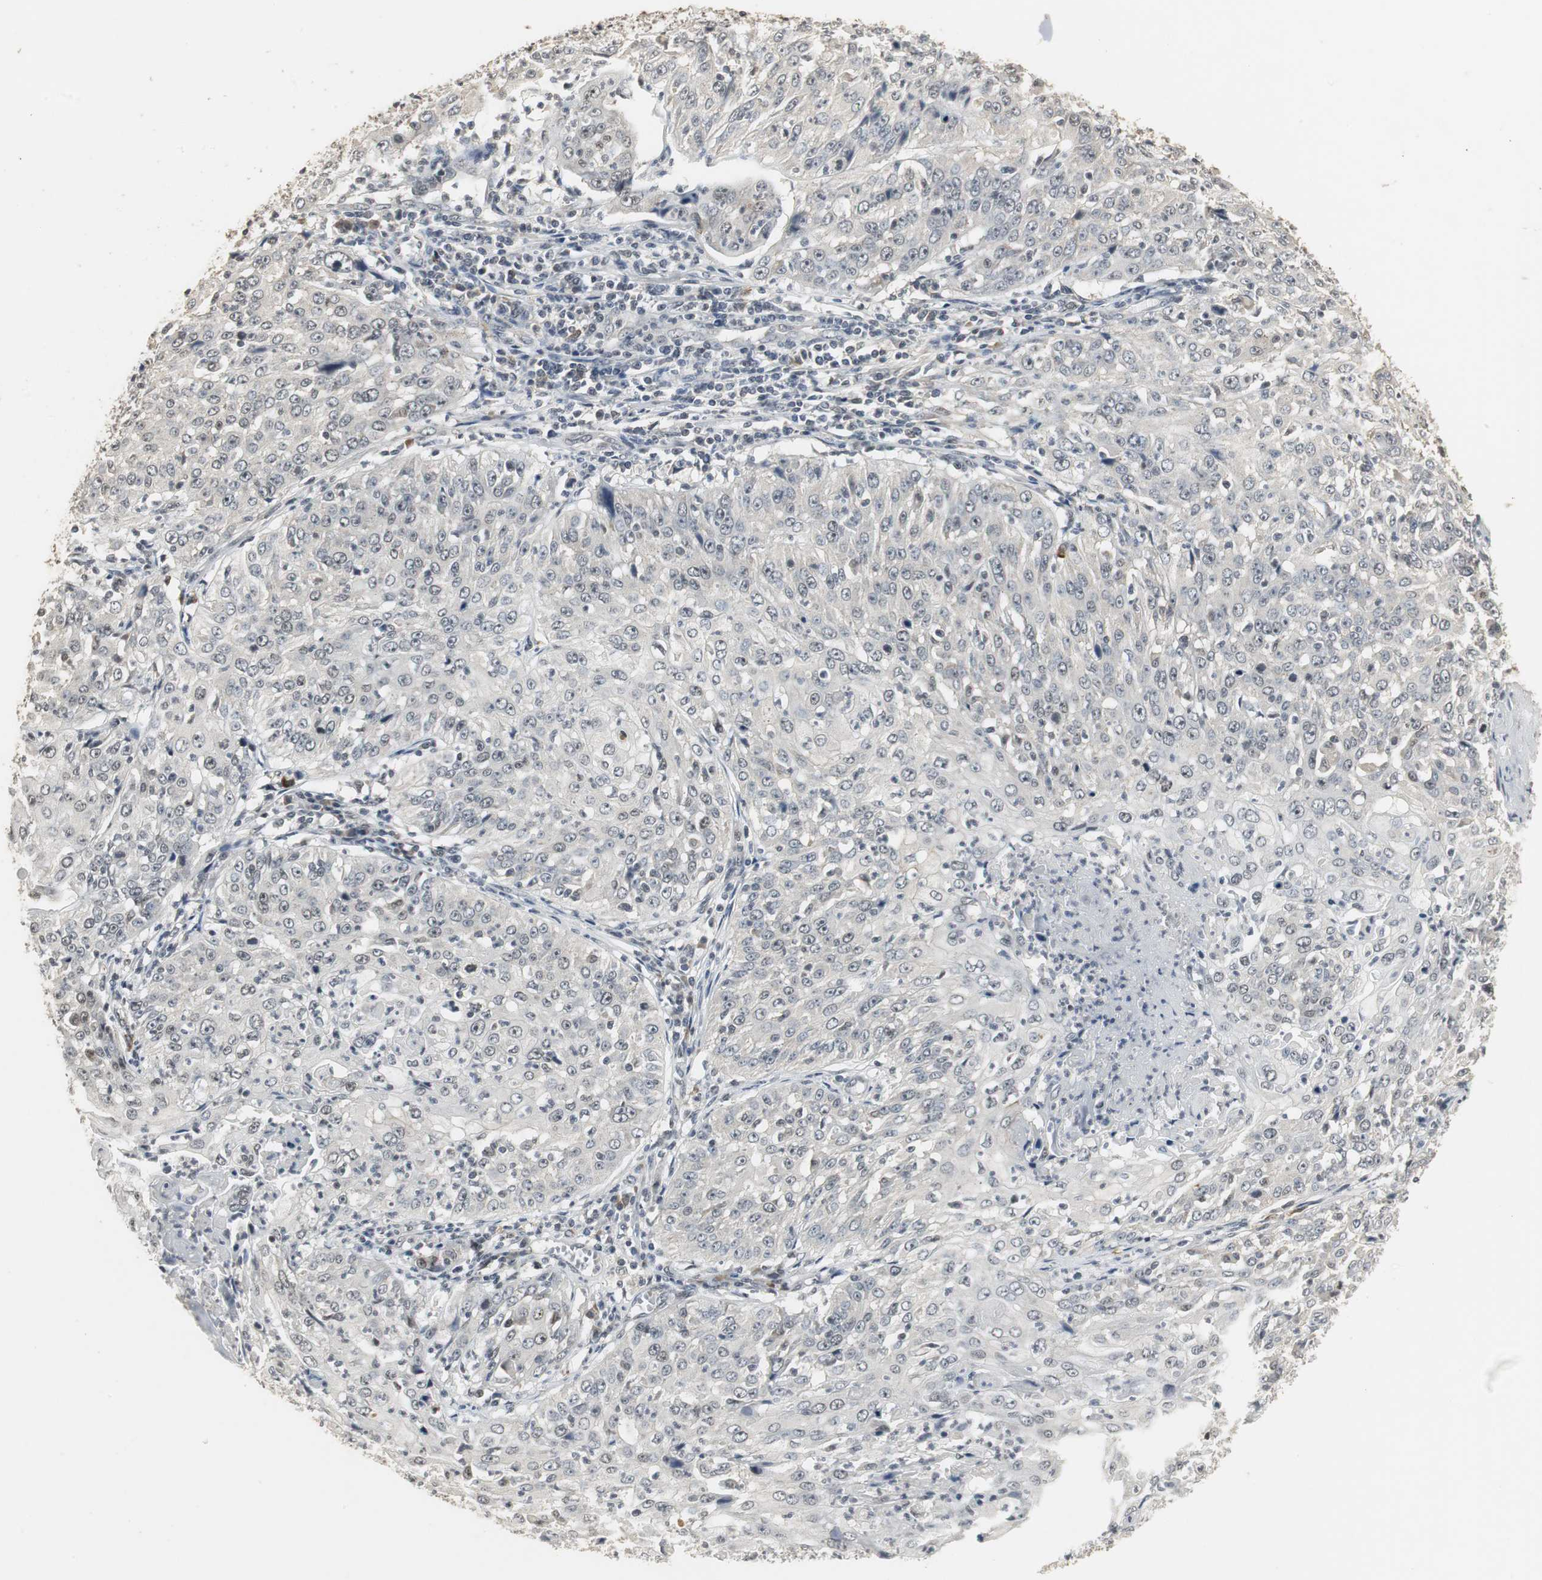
{"staining": {"intensity": "negative", "quantity": "none", "location": "none"}, "tissue": "cervical cancer", "cell_type": "Tumor cells", "image_type": "cancer", "snomed": [{"axis": "morphology", "description": "Squamous cell carcinoma, NOS"}, {"axis": "topography", "description": "Cervix"}], "caption": "Tumor cells show no significant protein expression in cervical cancer (squamous cell carcinoma).", "gene": "ELOA", "patient": {"sex": "female", "age": 39}}